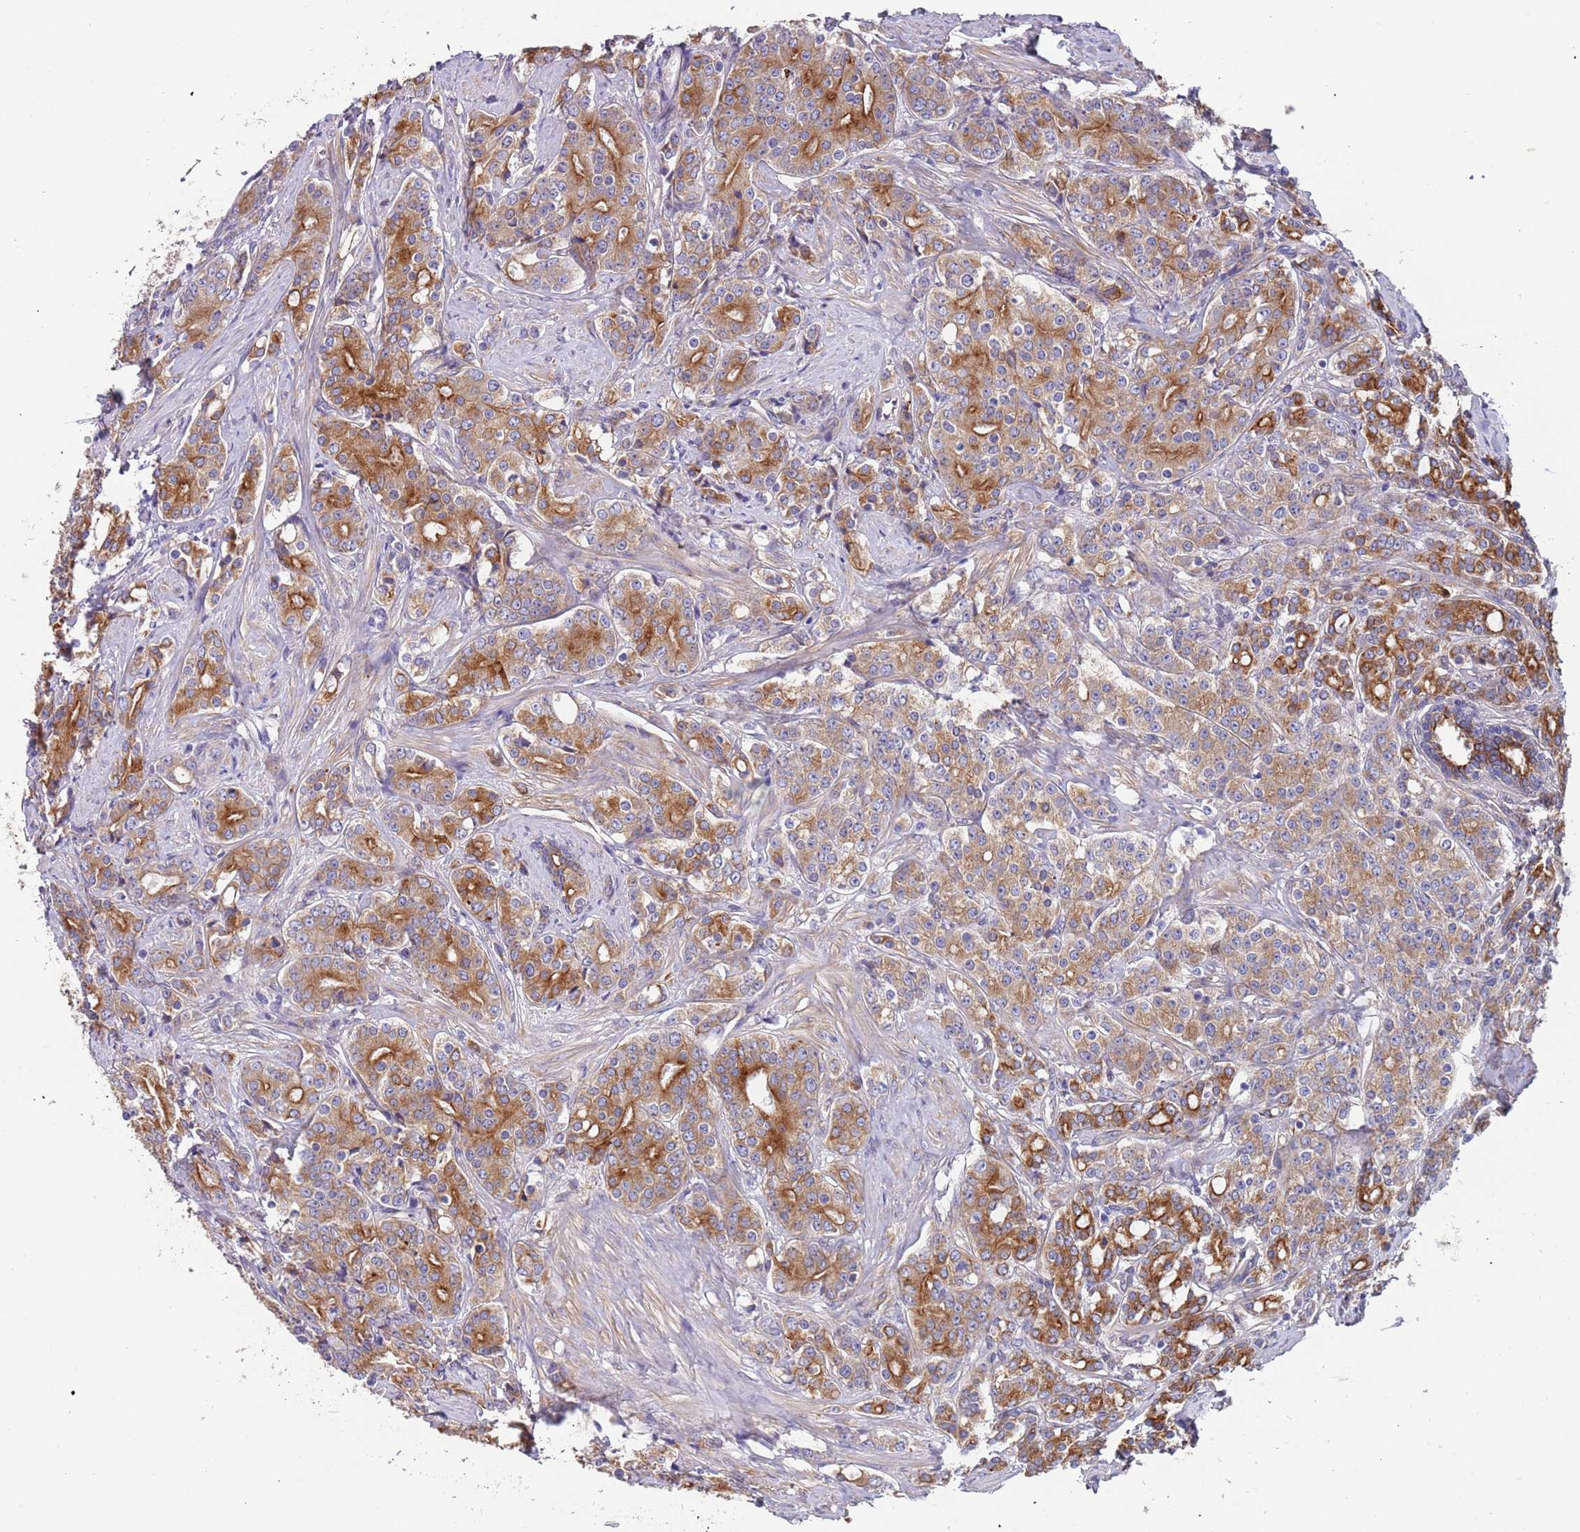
{"staining": {"intensity": "moderate", "quantity": ">75%", "location": "cytoplasmic/membranous"}, "tissue": "prostate cancer", "cell_type": "Tumor cells", "image_type": "cancer", "snomed": [{"axis": "morphology", "description": "Adenocarcinoma, High grade"}, {"axis": "topography", "description": "Prostate"}], "caption": "High-magnification brightfield microscopy of prostate cancer (adenocarcinoma (high-grade)) stained with DAB (brown) and counterstained with hematoxylin (blue). tumor cells exhibit moderate cytoplasmic/membranous staining is present in about>75% of cells. The protein is shown in brown color, while the nuclei are stained blue.", "gene": "LAMB4", "patient": {"sex": "male", "age": 62}}